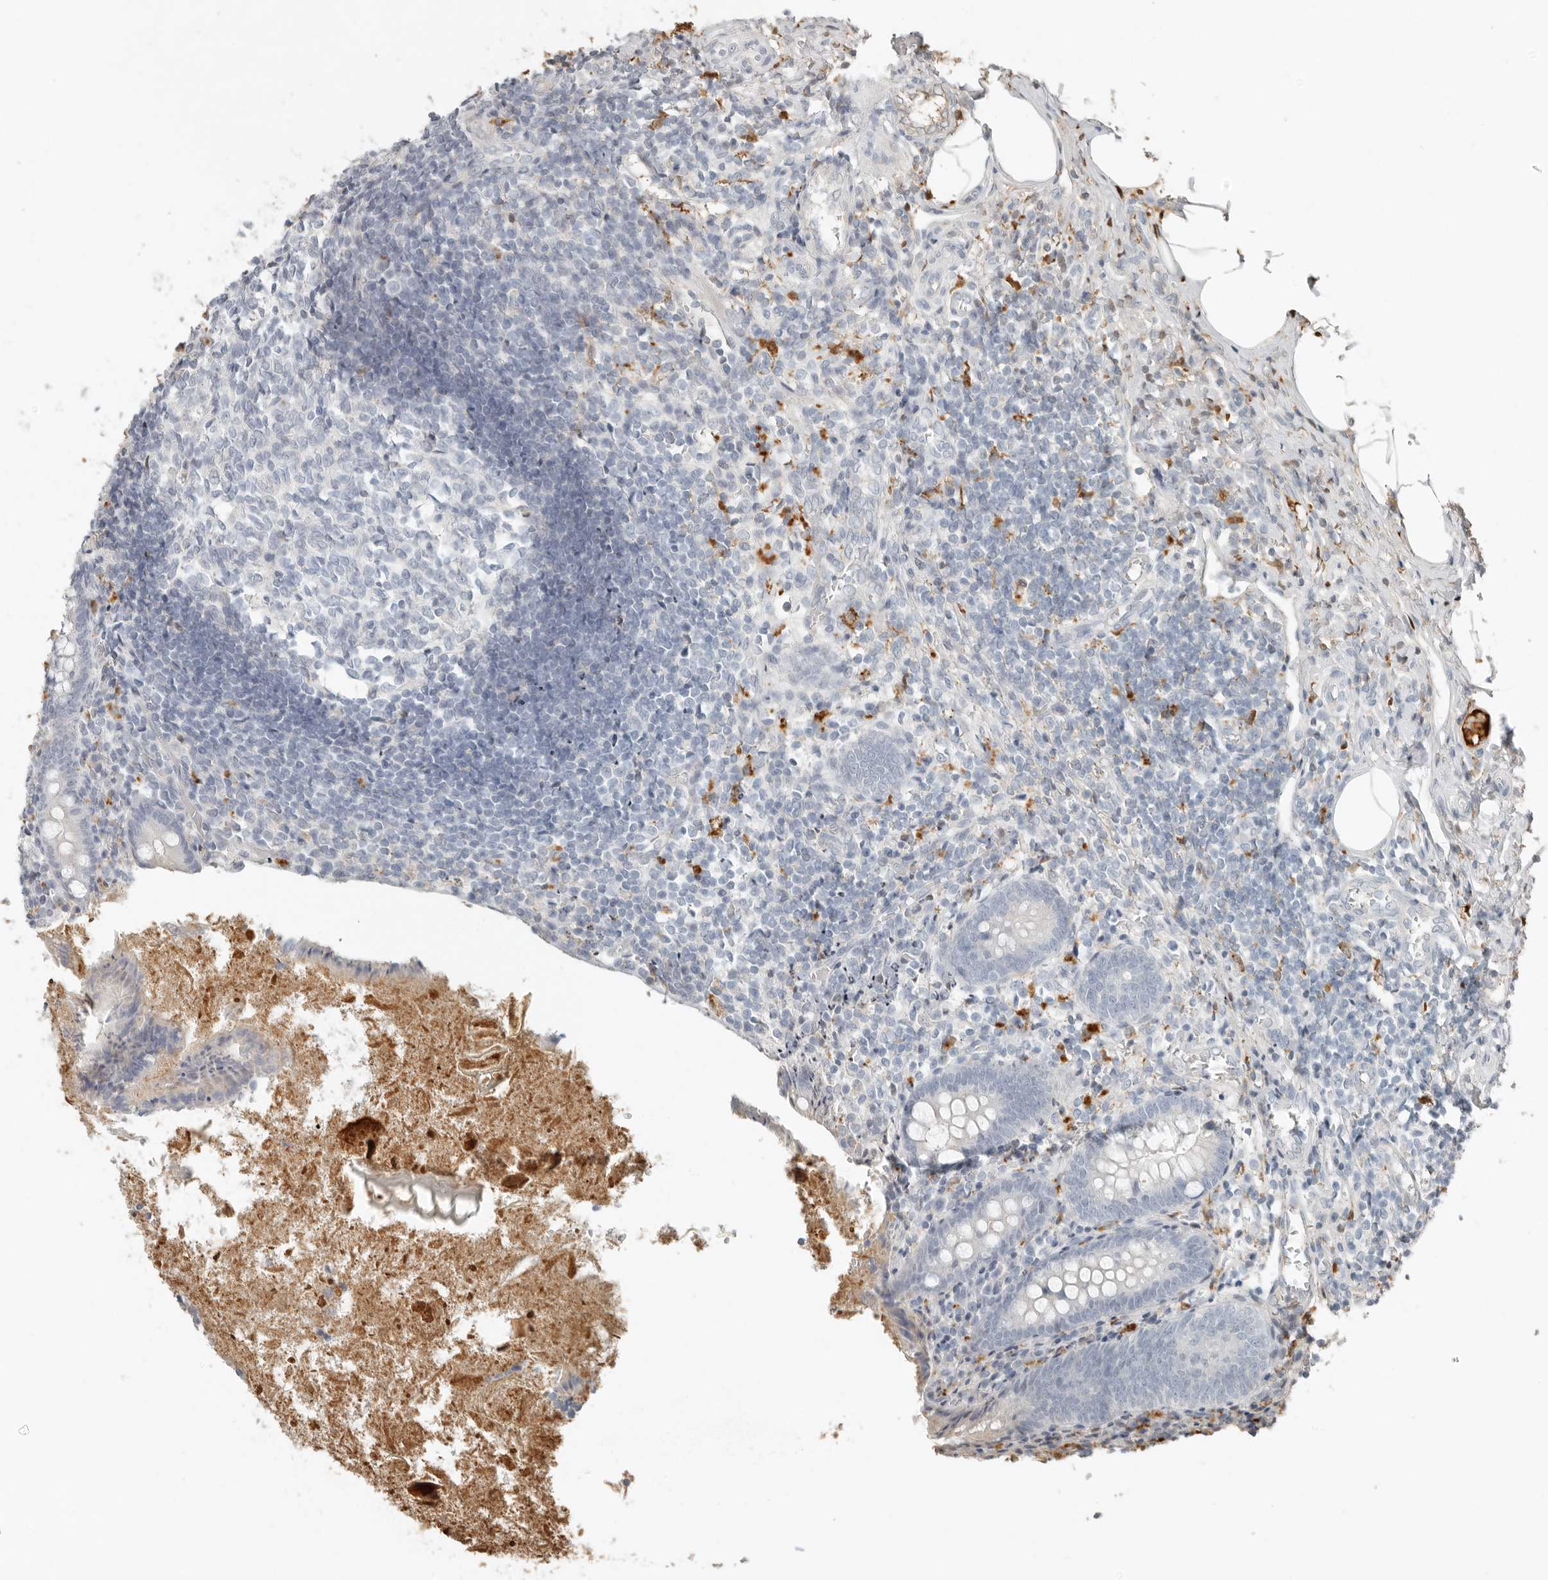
{"staining": {"intensity": "weak", "quantity": "<25%", "location": "cytoplasmic/membranous"}, "tissue": "appendix", "cell_type": "Glandular cells", "image_type": "normal", "snomed": [{"axis": "morphology", "description": "Normal tissue, NOS"}, {"axis": "topography", "description": "Appendix"}], "caption": "IHC of benign appendix exhibits no expression in glandular cells. The staining is performed using DAB (3,3'-diaminobenzidine) brown chromogen with nuclei counter-stained in using hematoxylin.", "gene": "KLHL38", "patient": {"sex": "female", "age": 17}}